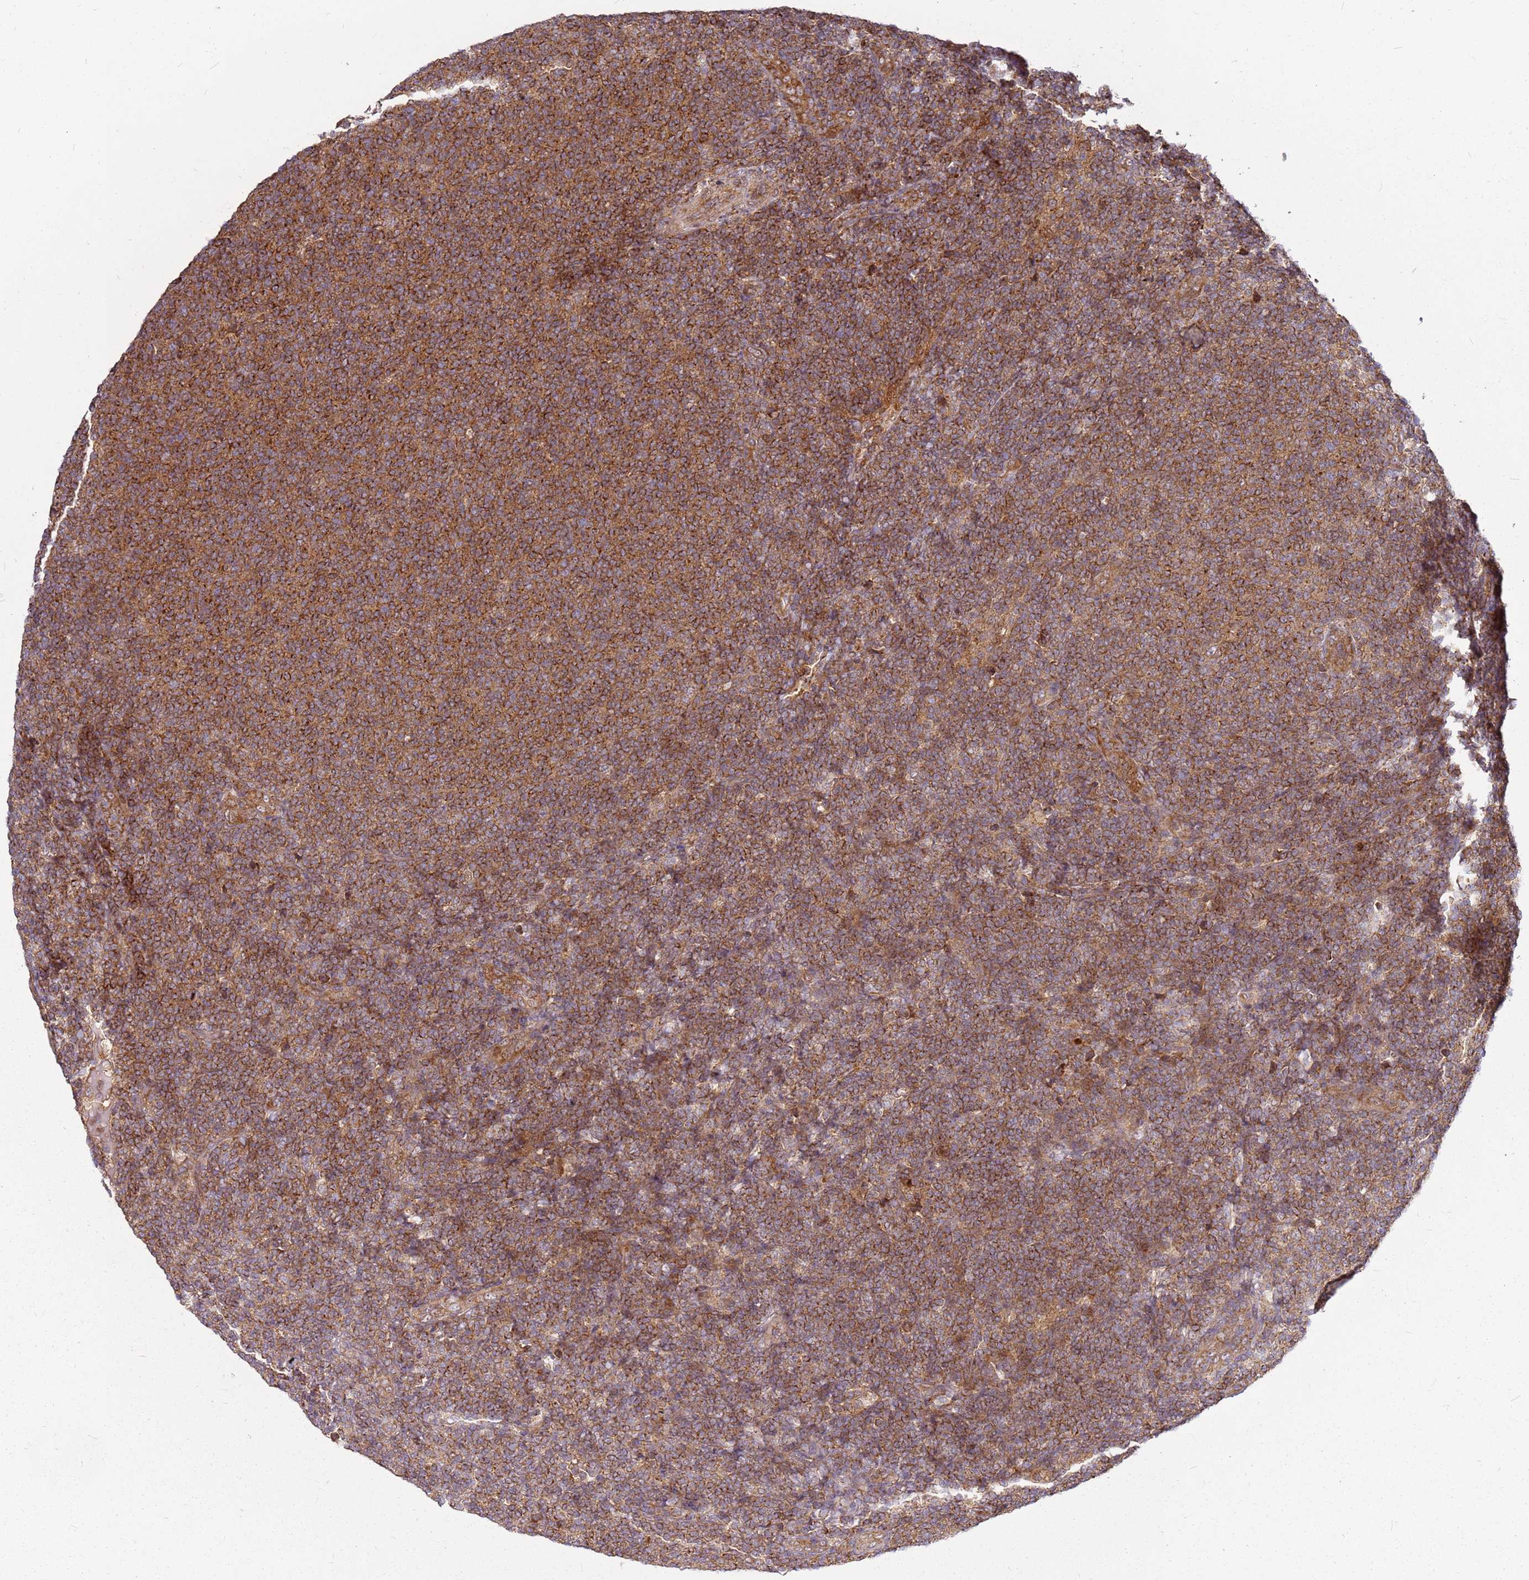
{"staining": {"intensity": "moderate", "quantity": ">75%", "location": "cytoplasmic/membranous"}, "tissue": "lymphoma", "cell_type": "Tumor cells", "image_type": "cancer", "snomed": [{"axis": "morphology", "description": "Malignant lymphoma, non-Hodgkin's type, Low grade"}, {"axis": "topography", "description": "Lymph node"}], "caption": "Approximately >75% of tumor cells in lymphoma demonstrate moderate cytoplasmic/membranous protein staining as visualized by brown immunohistochemical staining.", "gene": "CCDC159", "patient": {"sex": "male", "age": 66}}